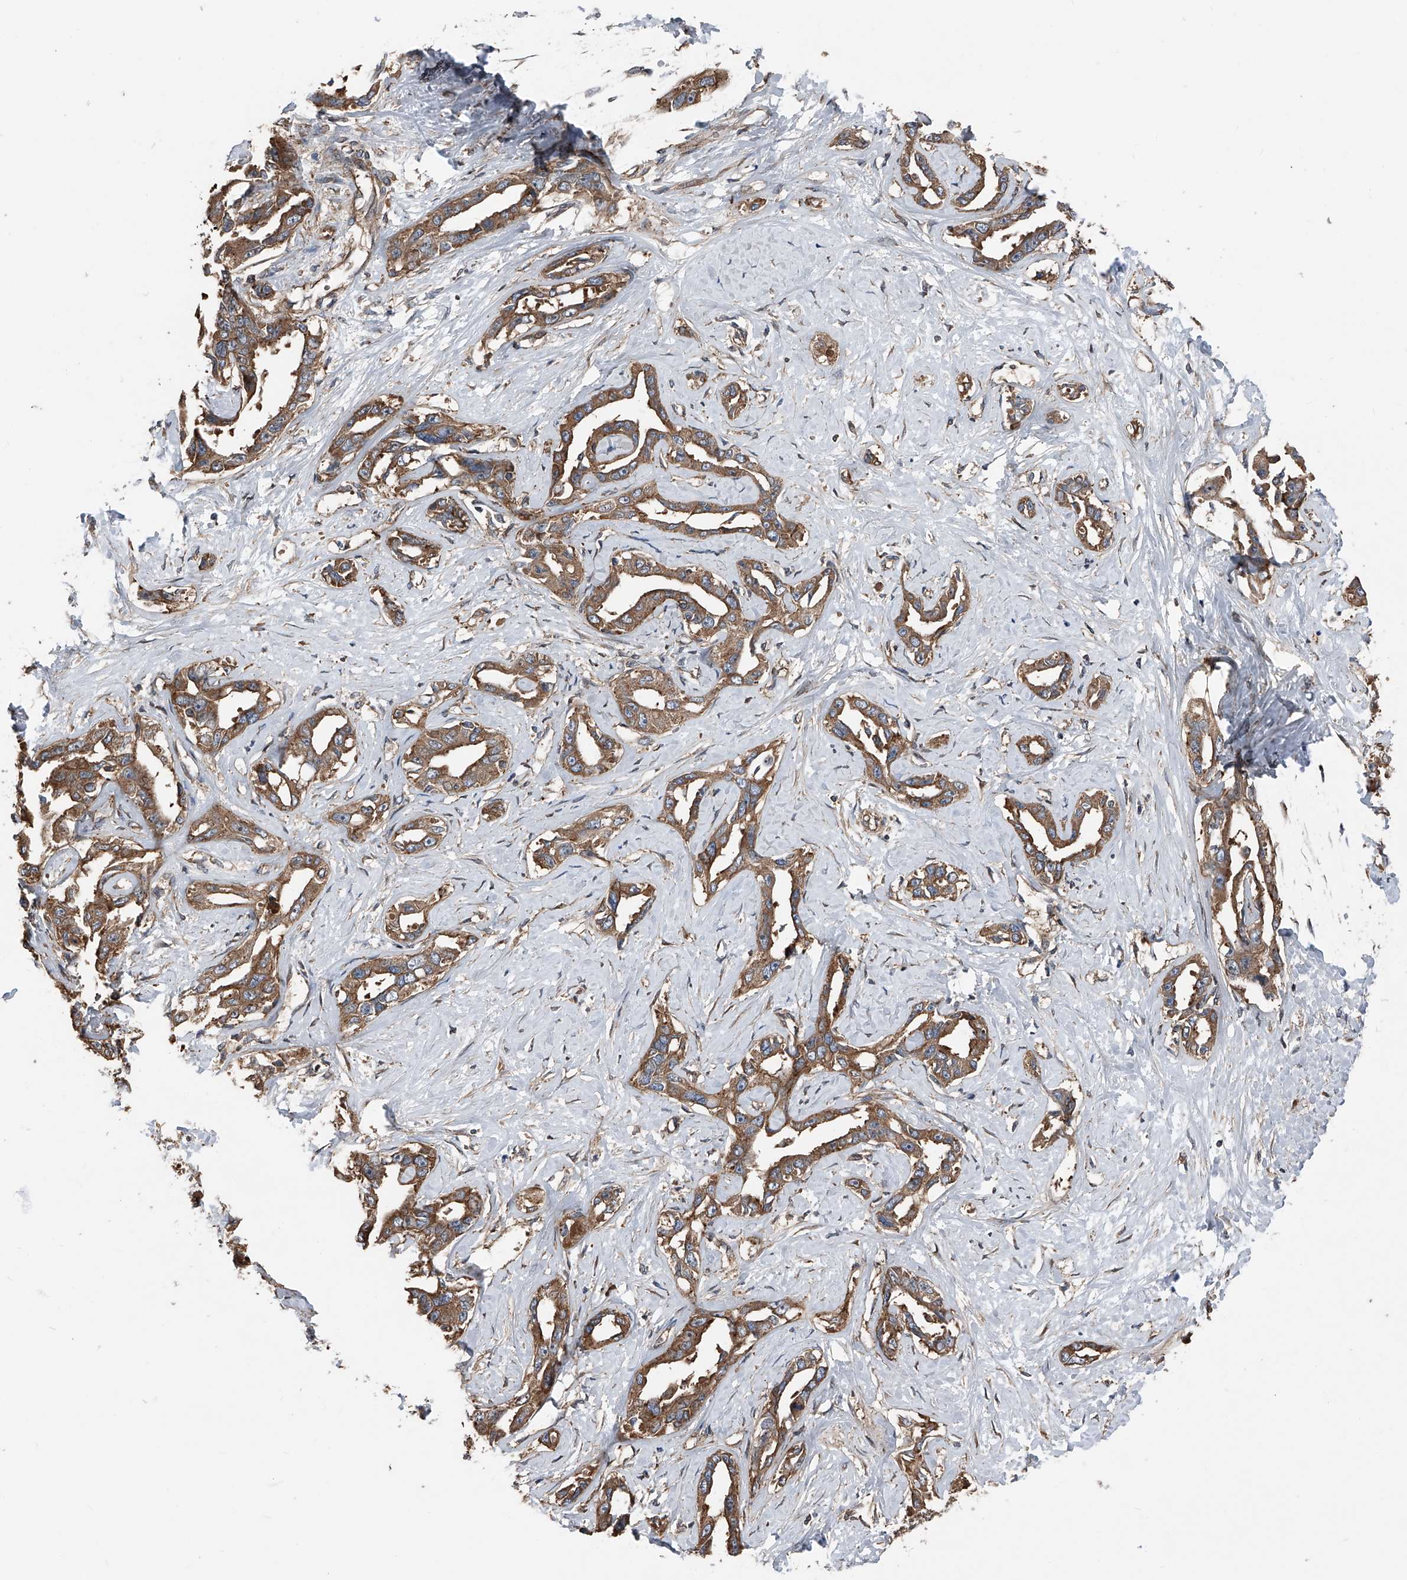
{"staining": {"intensity": "moderate", "quantity": ">75%", "location": "cytoplasmic/membranous"}, "tissue": "liver cancer", "cell_type": "Tumor cells", "image_type": "cancer", "snomed": [{"axis": "morphology", "description": "Cholangiocarcinoma"}, {"axis": "topography", "description": "Liver"}], "caption": "IHC staining of liver cancer, which exhibits medium levels of moderate cytoplasmic/membranous positivity in about >75% of tumor cells indicating moderate cytoplasmic/membranous protein staining. The staining was performed using DAB (brown) for protein detection and nuclei were counterstained in hematoxylin (blue).", "gene": "KCNJ2", "patient": {"sex": "male", "age": 59}}